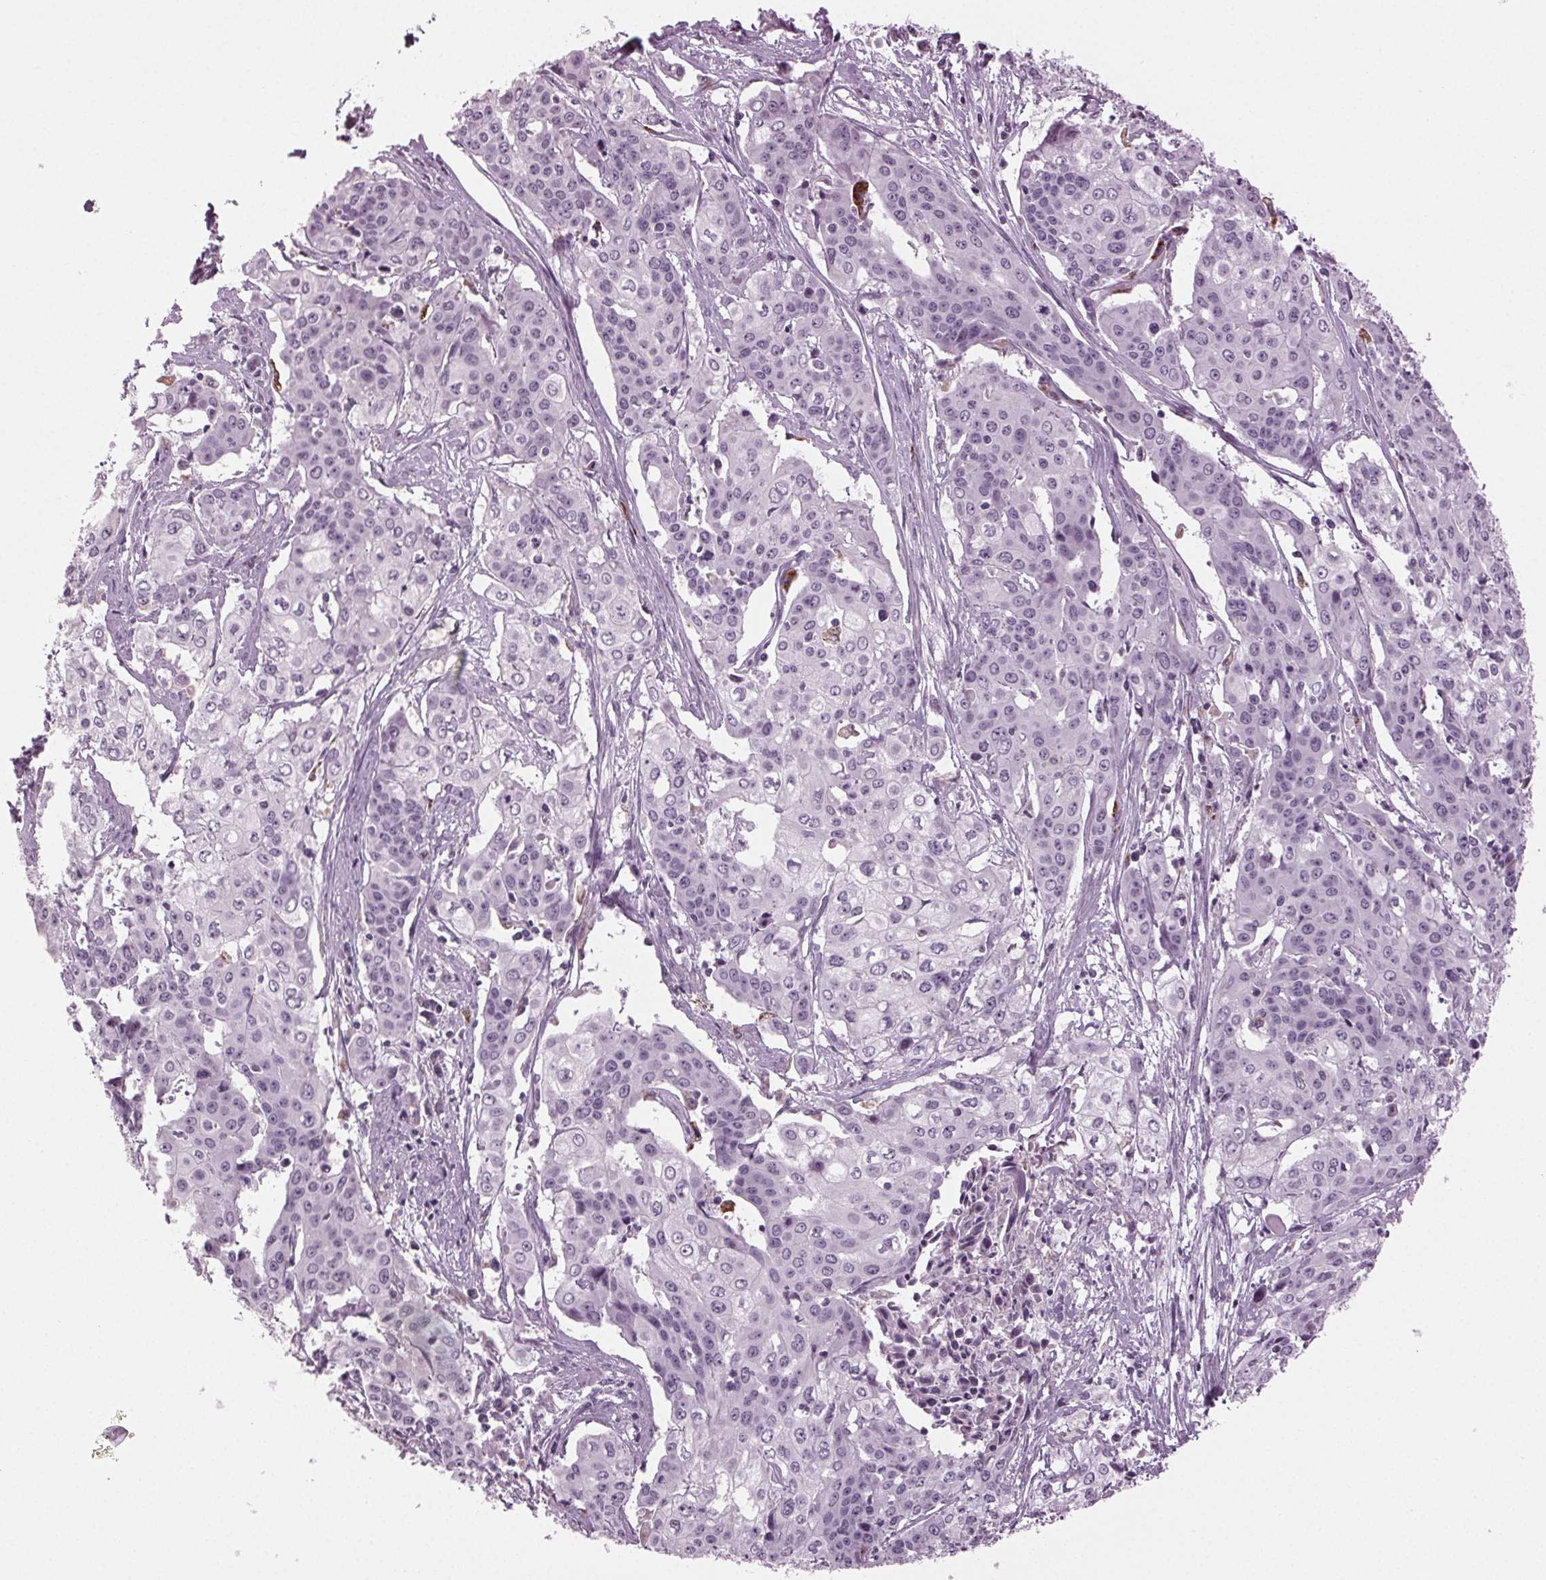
{"staining": {"intensity": "negative", "quantity": "none", "location": "none"}, "tissue": "cervical cancer", "cell_type": "Tumor cells", "image_type": "cancer", "snomed": [{"axis": "morphology", "description": "Squamous cell carcinoma, NOS"}, {"axis": "topography", "description": "Cervix"}], "caption": "IHC of squamous cell carcinoma (cervical) demonstrates no staining in tumor cells.", "gene": "DNAH12", "patient": {"sex": "female", "age": 39}}